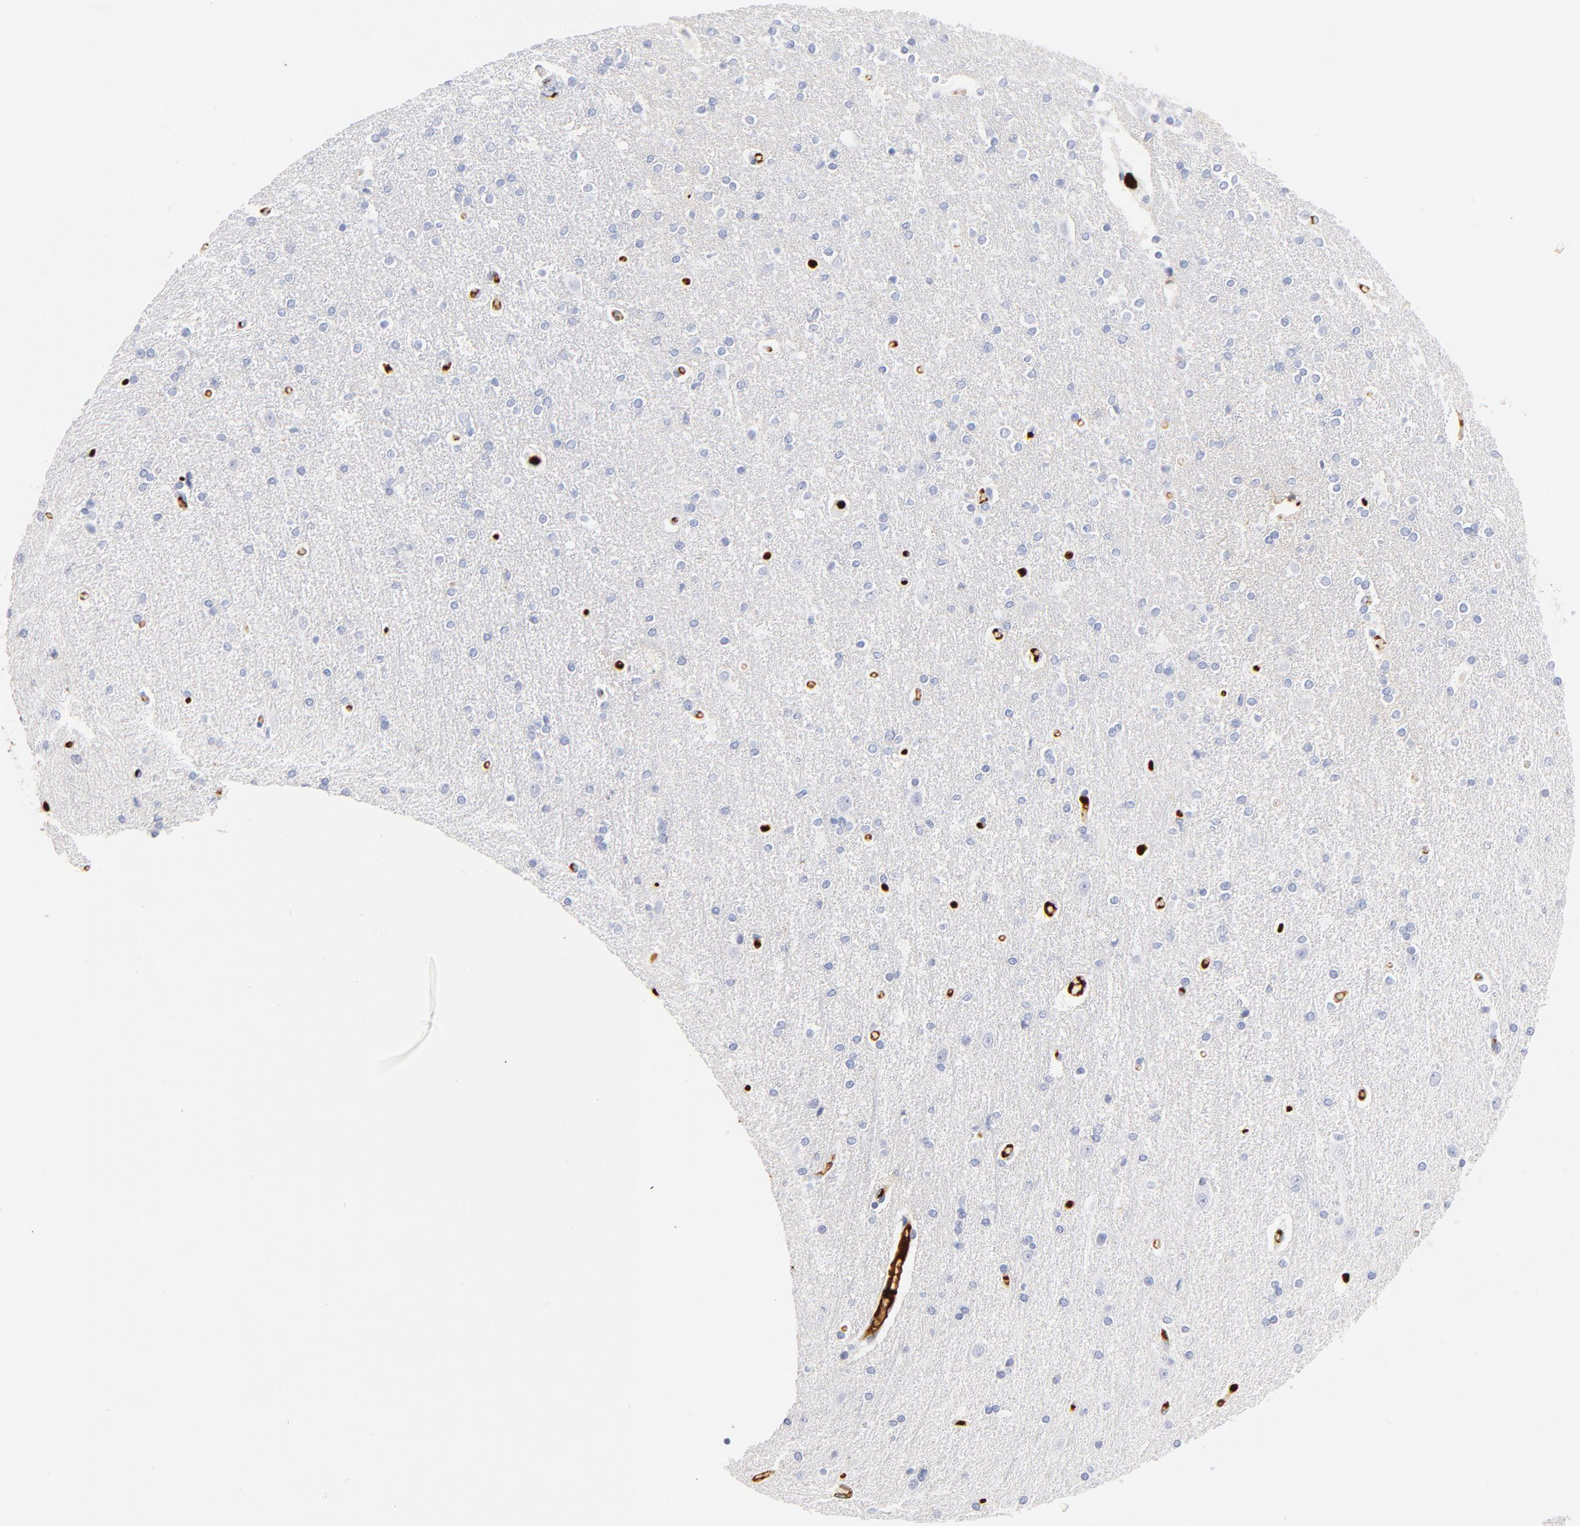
{"staining": {"intensity": "negative", "quantity": "none", "location": "none"}, "tissue": "caudate", "cell_type": "Glial cells", "image_type": "normal", "snomed": [{"axis": "morphology", "description": "Normal tissue, NOS"}, {"axis": "topography", "description": "Lateral ventricle wall"}], "caption": "Immunohistochemistry micrograph of normal caudate: human caudate stained with DAB (3,3'-diaminobenzidine) shows no significant protein positivity in glial cells.", "gene": "C3", "patient": {"sex": "female", "age": 54}}